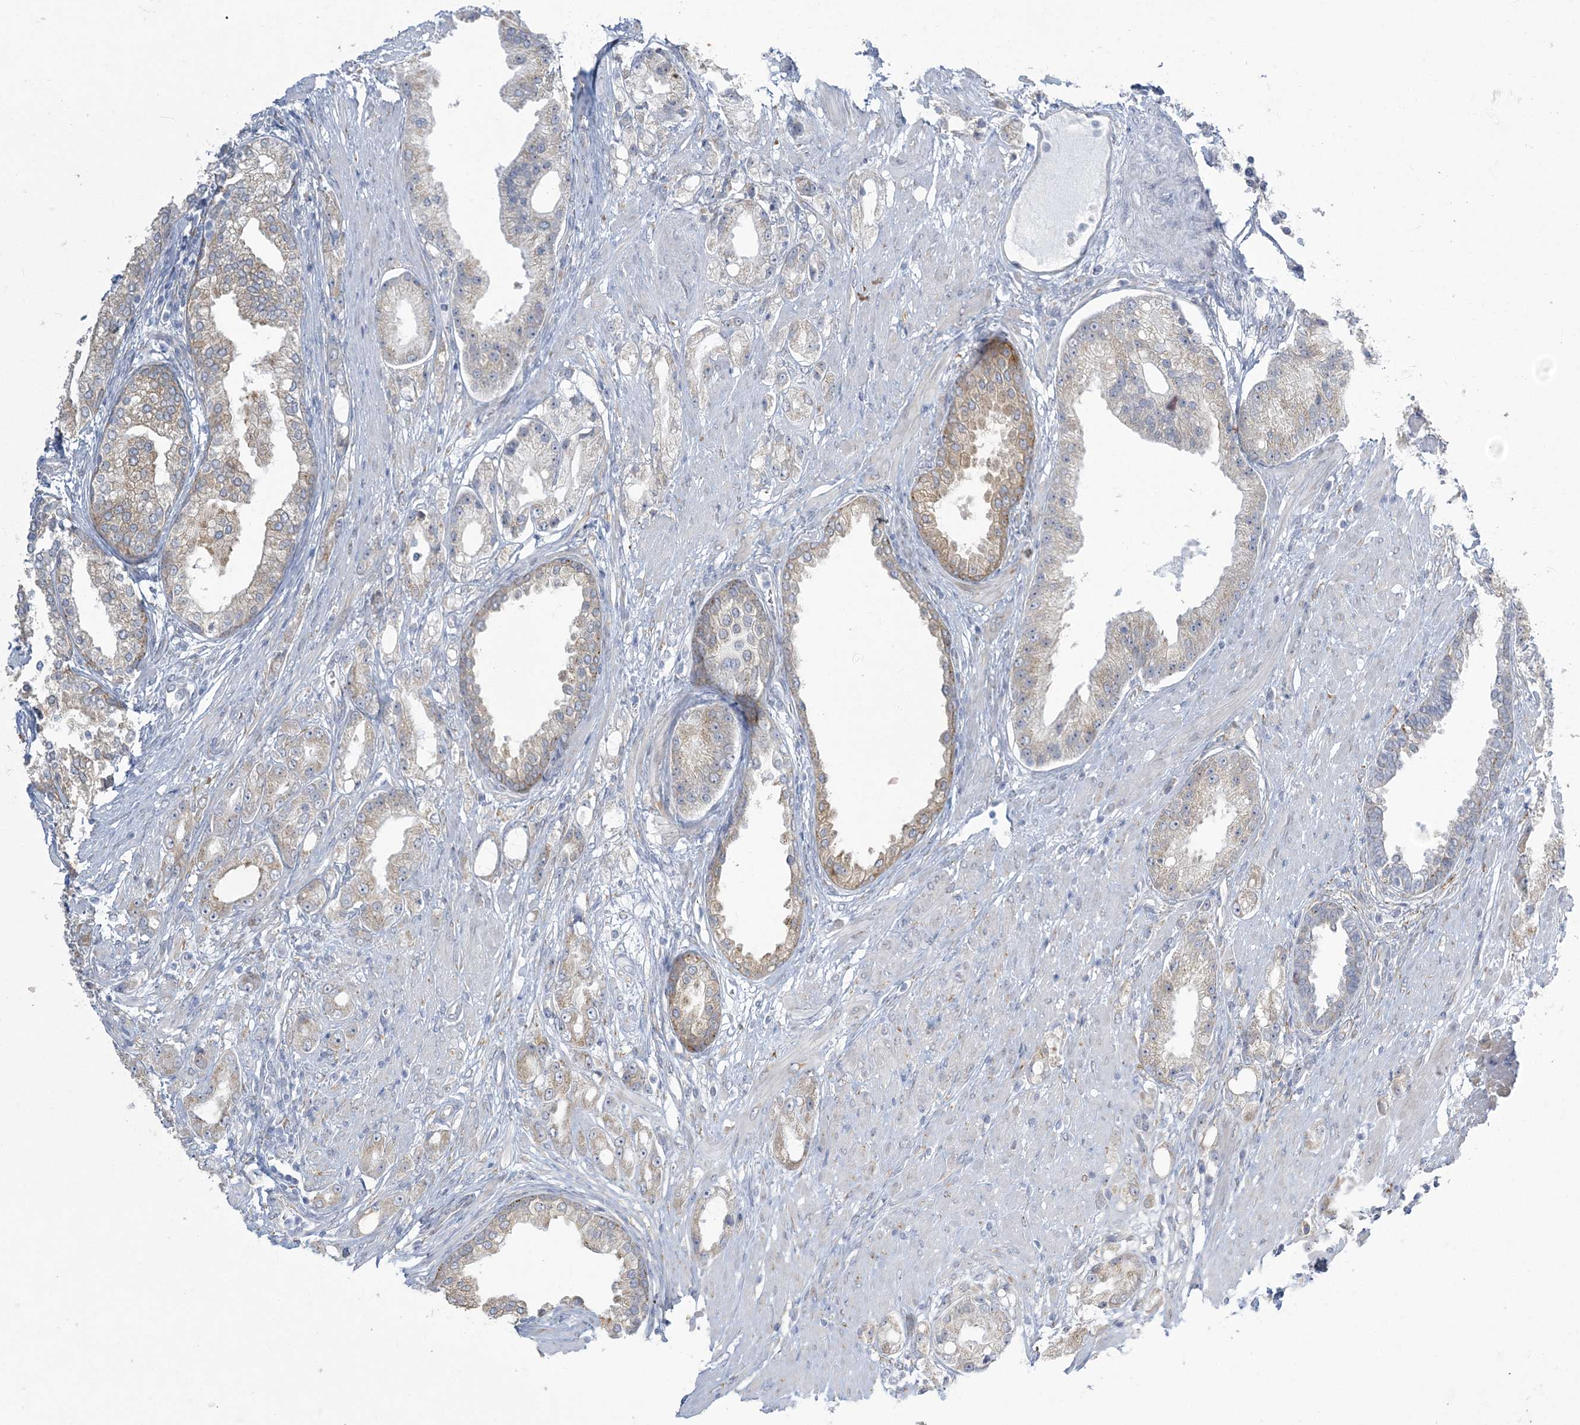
{"staining": {"intensity": "weak", "quantity": "<25%", "location": "cytoplasmic/membranous"}, "tissue": "prostate cancer", "cell_type": "Tumor cells", "image_type": "cancer", "snomed": [{"axis": "morphology", "description": "Adenocarcinoma, Low grade"}, {"axis": "topography", "description": "Prostate"}], "caption": "Histopathology image shows no protein expression in tumor cells of low-grade adenocarcinoma (prostate) tissue.", "gene": "ZC3H6", "patient": {"sex": "male", "age": 67}}